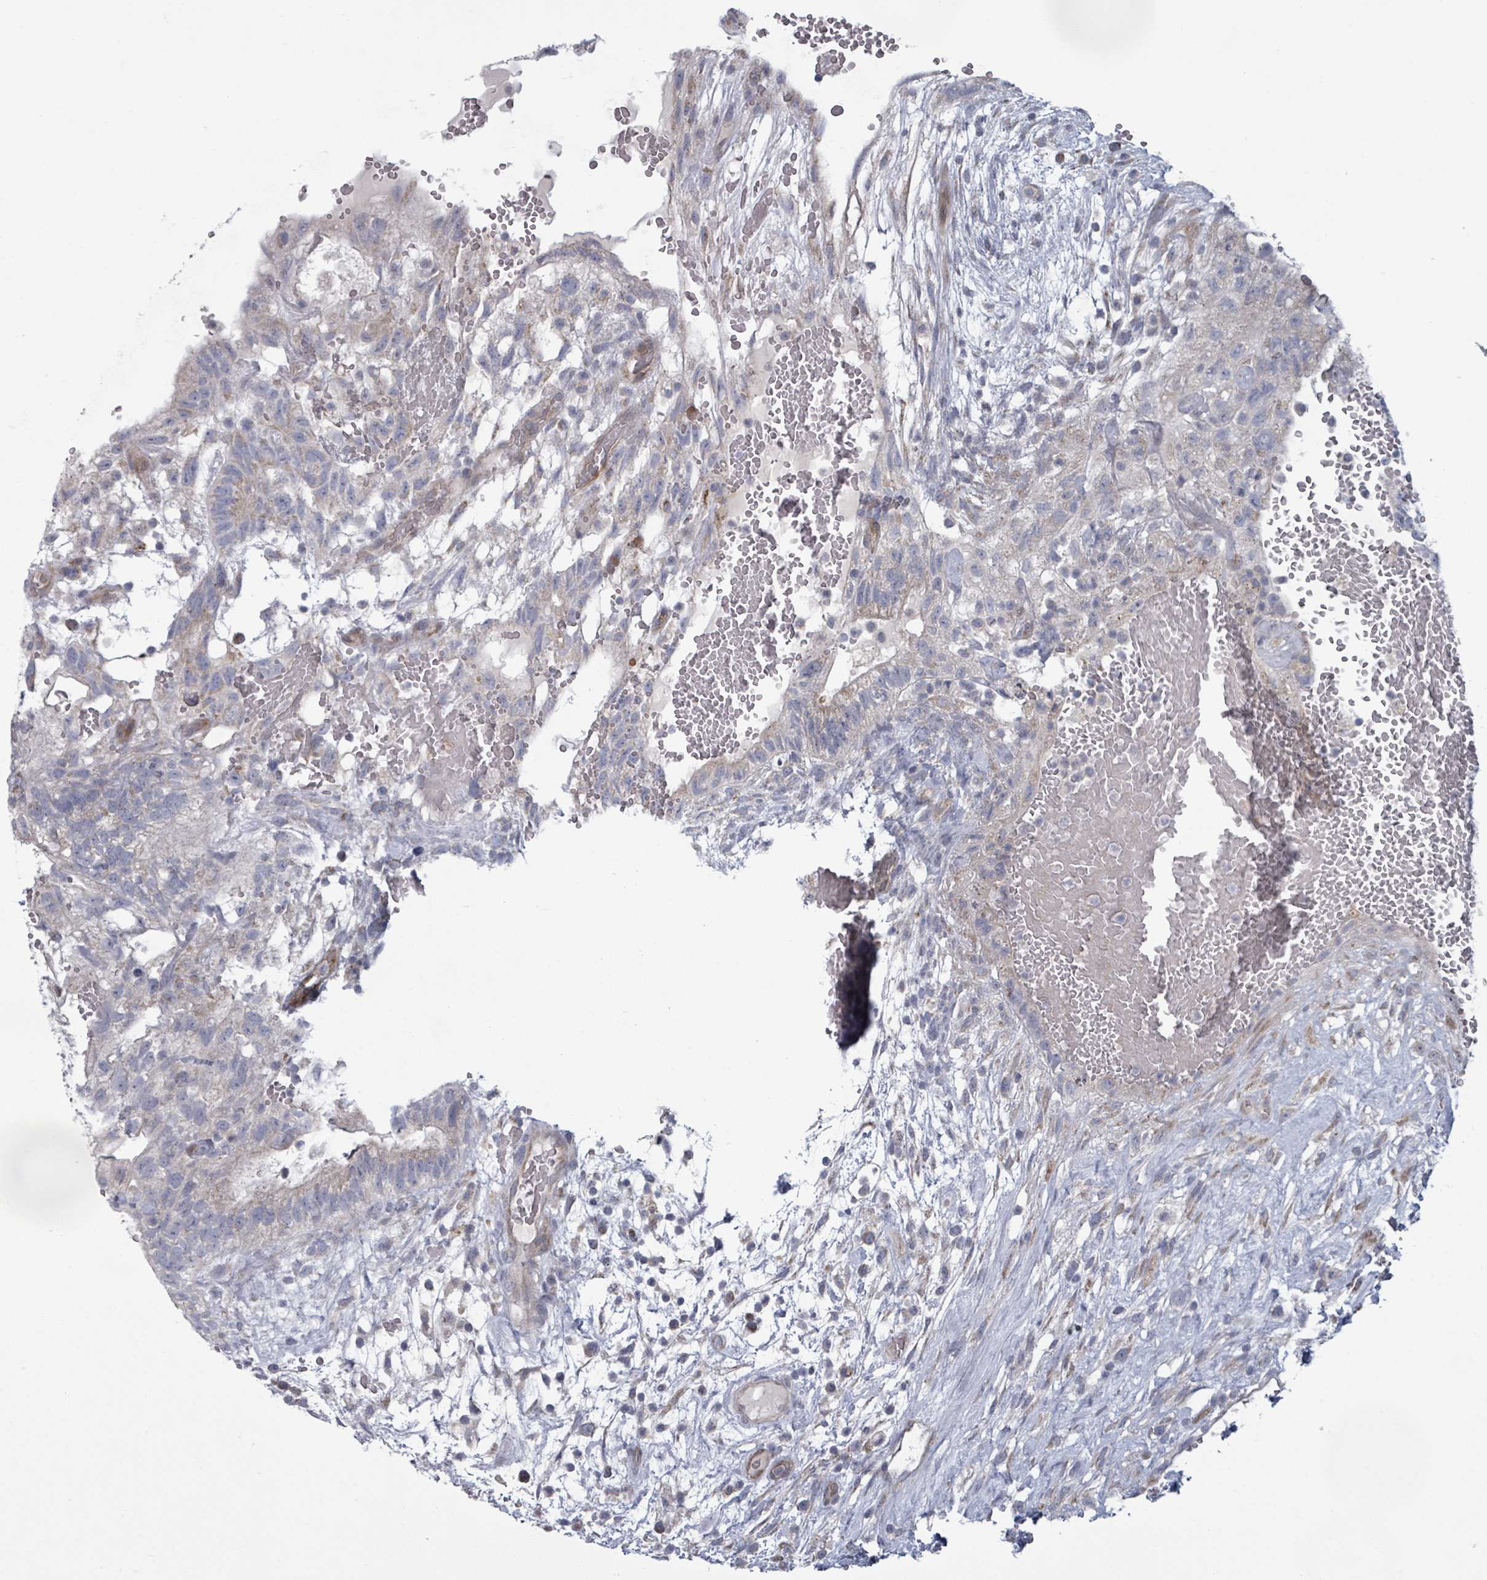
{"staining": {"intensity": "negative", "quantity": "none", "location": "none"}, "tissue": "testis cancer", "cell_type": "Tumor cells", "image_type": "cancer", "snomed": [{"axis": "morphology", "description": "Normal tissue, NOS"}, {"axis": "morphology", "description": "Carcinoma, Embryonal, NOS"}, {"axis": "topography", "description": "Testis"}], "caption": "High power microscopy micrograph of an immunohistochemistry (IHC) image of testis embryonal carcinoma, revealing no significant staining in tumor cells.", "gene": "FKBP1A", "patient": {"sex": "male", "age": 32}}